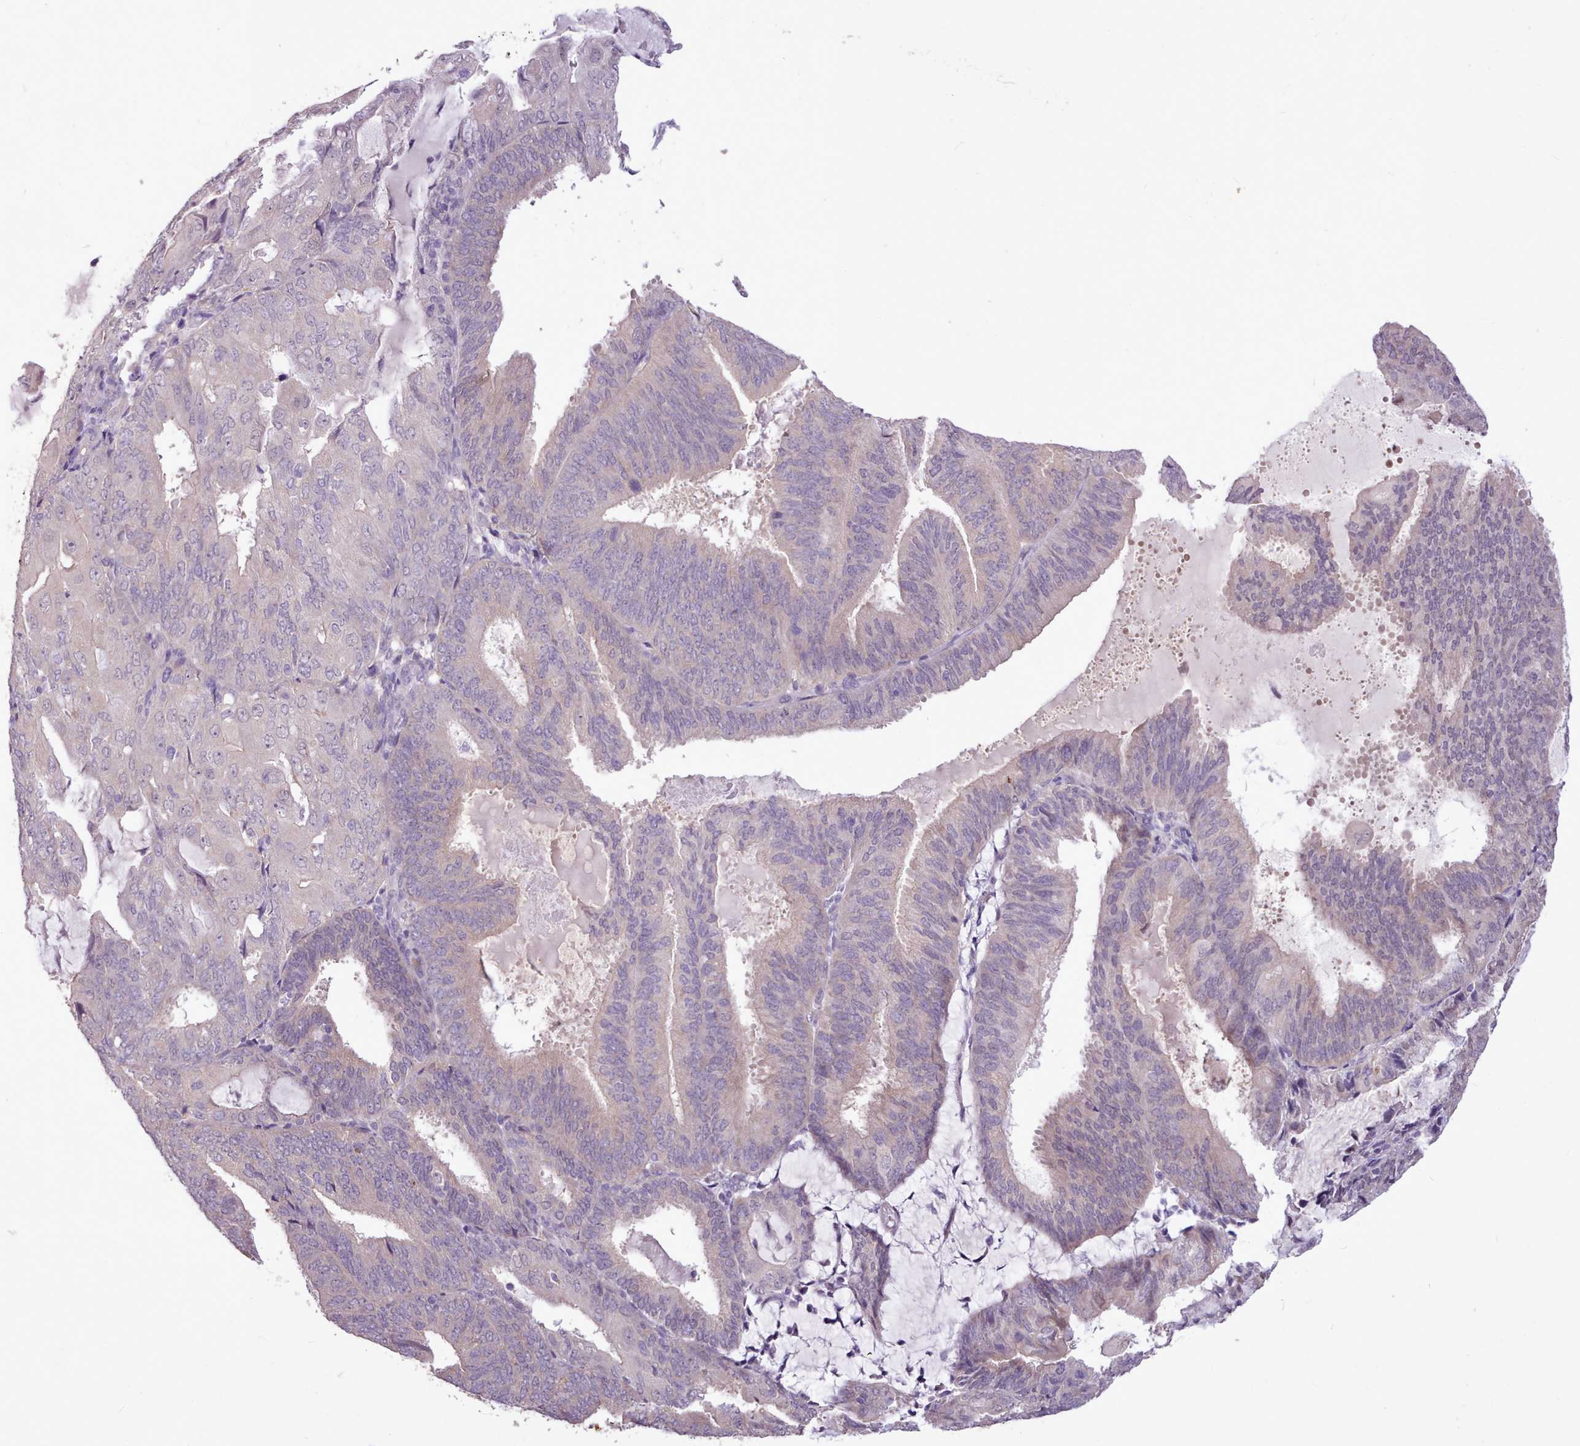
{"staining": {"intensity": "weak", "quantity": "<25%", "location": "cytoplasmic/membranous"}, "tissue": "endometrial cancer", "cell_type": "Tumor cells", "image_type": "cancer", "snomed": [{"axis": "morphology", "description": "Adenocarcinoma, NOS"}, {"axis": "topography", "description": "Endometrium"}], "caption": "High magnification brightfield microscopy of endometrial cancer stained with DAB (3,3'-diaminobenzidine) (brown) and counterstained with hematoxylin (blue): tumor cells show no significant expression.", "gene": "ZNF607", "patient": {"sex": "female", "age": 81}}